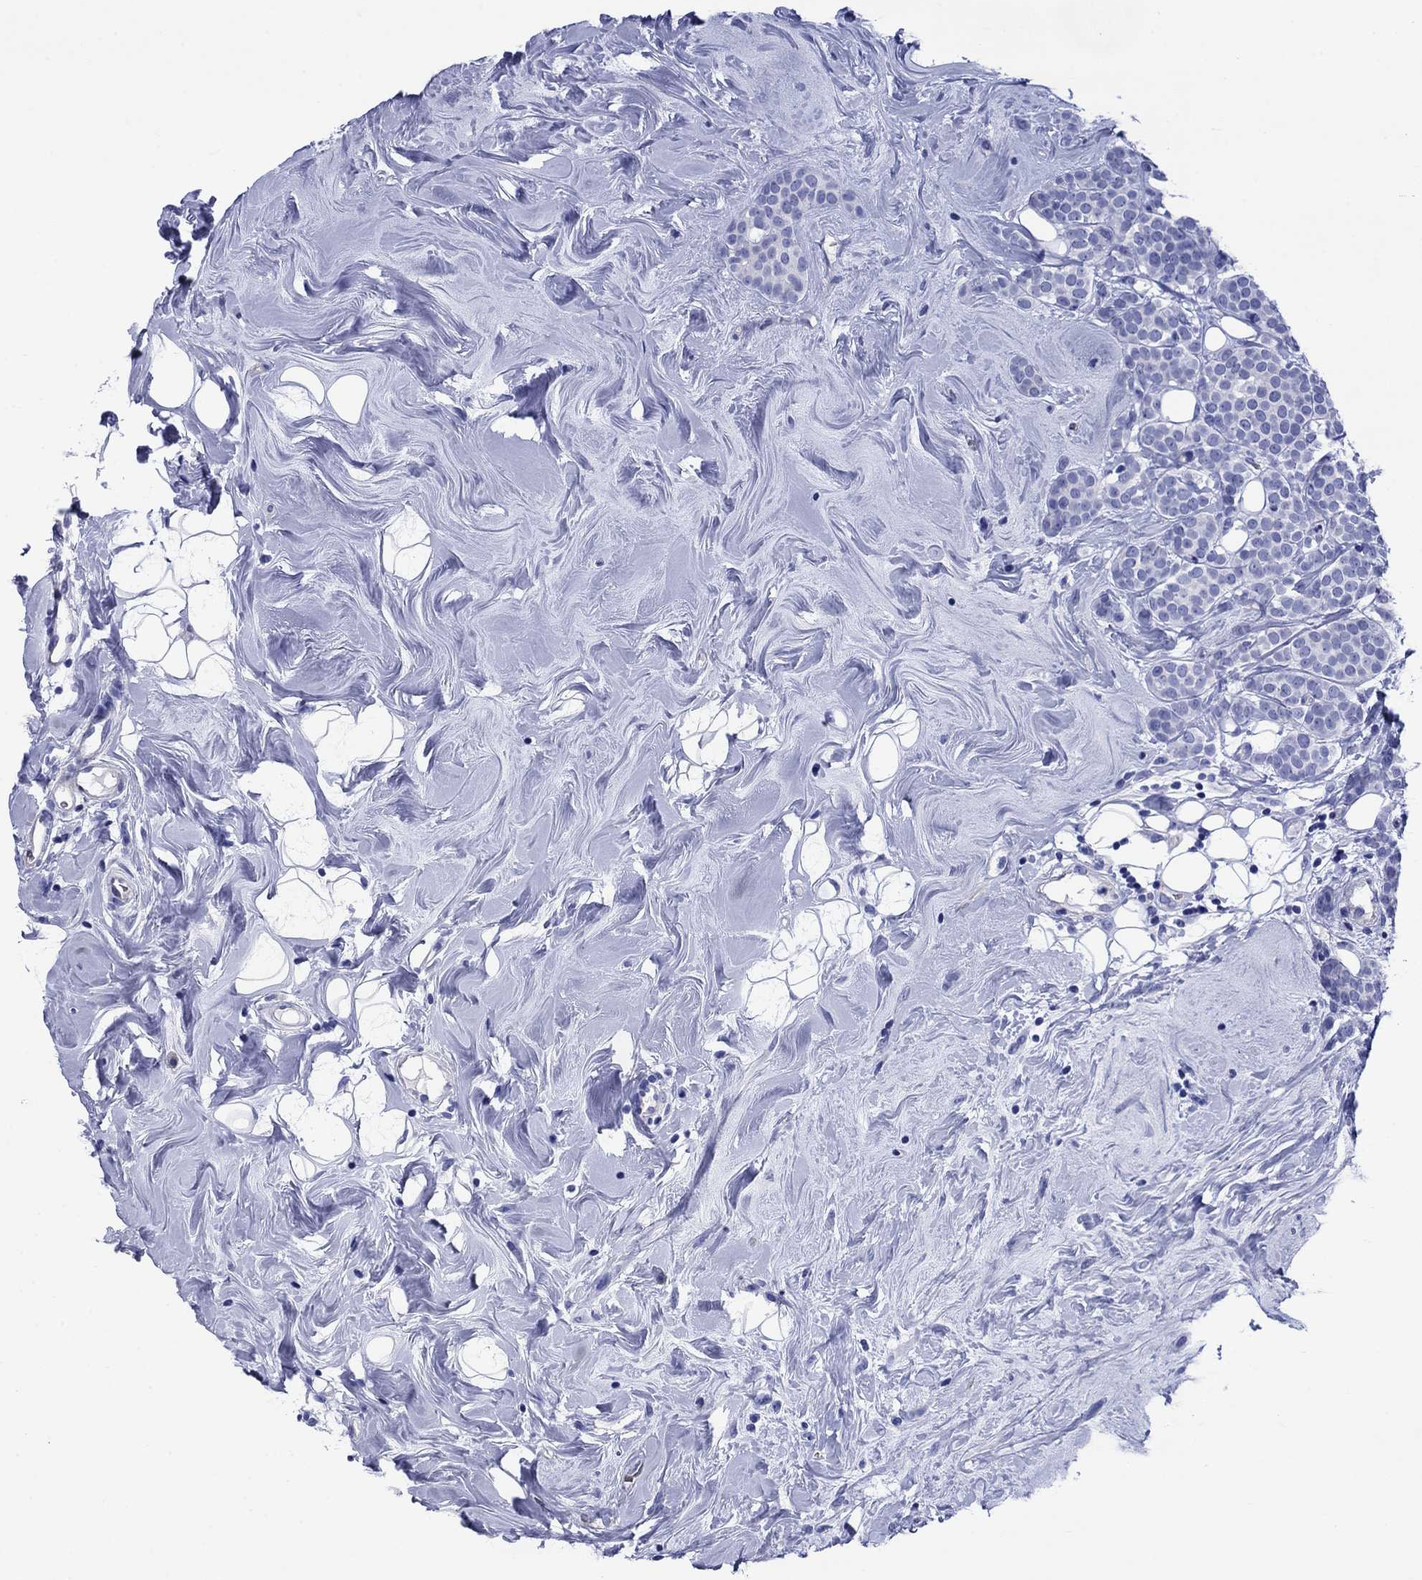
{"staining": {"intensity": "negative", "quantity": "none", "location": "none"}, "tissue": "breast cancer", "cell_type": "Tumor cells", "image_type": "cancer", "snomed": [{"axis": "morphology", "description": "Lobular carcinoma"}, {"axis": "topography", "description": "Breast"}], "caption": "This is a image of immunohistochemistry (IHC) staining of breast cancer (lobular carcinoma), which shows no staining in tumor cells. (Stains: DAB IHC with hematoxylin counter stain, Microscopy: brightfield microscopy at high magnification).", "gene": "SLC1A2", "patient": {"sex": "female", "age": 49}}